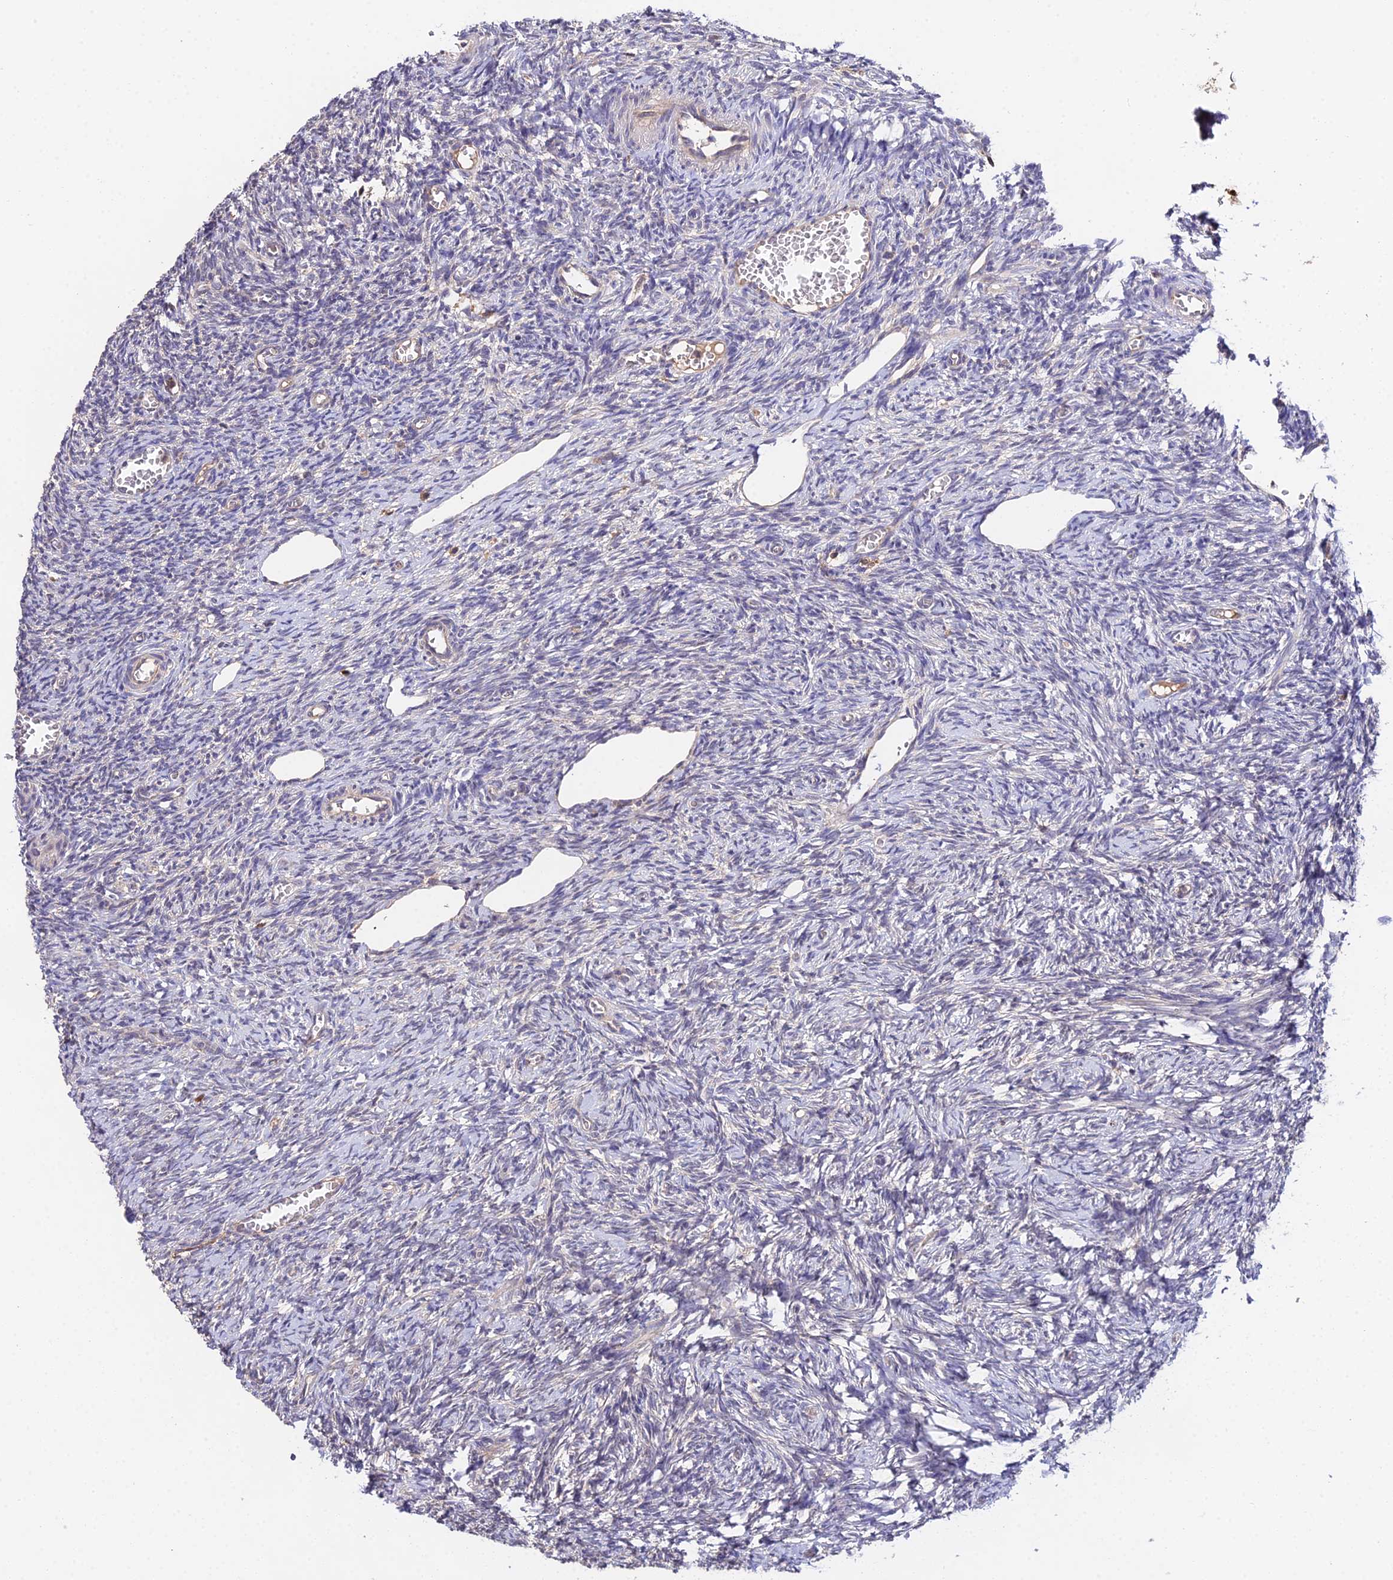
{"staining": {"intensity": "negative", "quantity": "none", "location": "none"}, "tissue": "ovary", "cell_type": "Ovarian stroma cells", "image_type": "normal", "snomed": [{"axis": "morphology", "description": "Normal tissue, NOS"}, {"axis": "topography", "description": "Ovary"}], "caption": "Unremarkable ovary was stained to show a protein in brown. There is no significant expression in ovarian stroma cells.", "gene": "FBP1", "patient": {"sex": "female", "age": 27}}